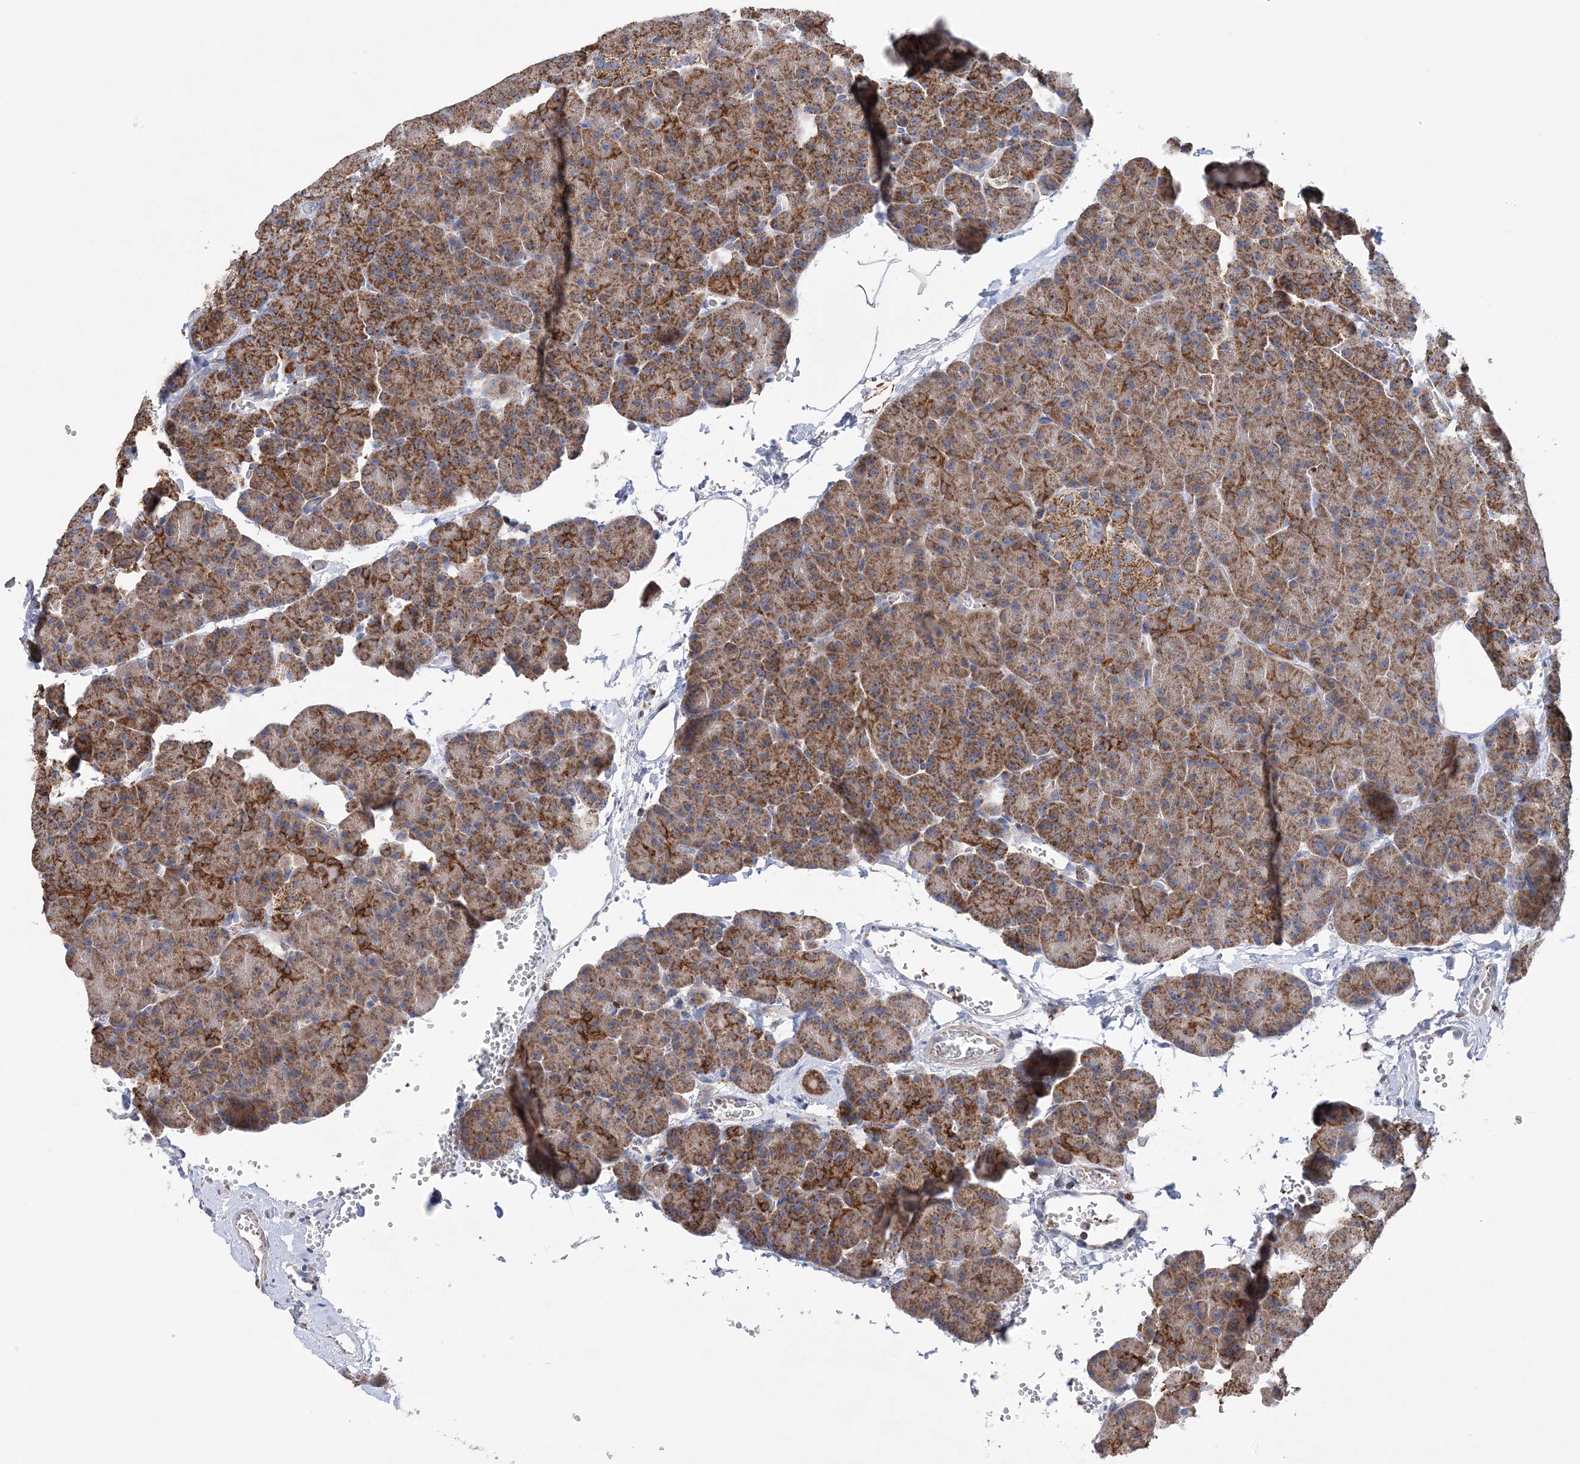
{"staining": {"intensity": "moderate", "quantity": ">75%", "location": "cytoplasmic/membranous"}, "tissue": "pancreas", "cell_type": "Exocrine glandular cells", "image_type": "normal", "snomed": [{"axis": "morphology", "description": "Normal tissue, NOS"}, {"axis": "morphology", "description": "Carcinoid, malignant, NOS"}, {"axis": "topography", "description": "Pancreas"}], "caption": "Exocrine glandular cells display medium levels of moderate cytoplasmic/membranous expression in about >75% of cells in benign human pancreas.", "gene": "TTC32", "patient": {"sex": "female", "age": 35}}